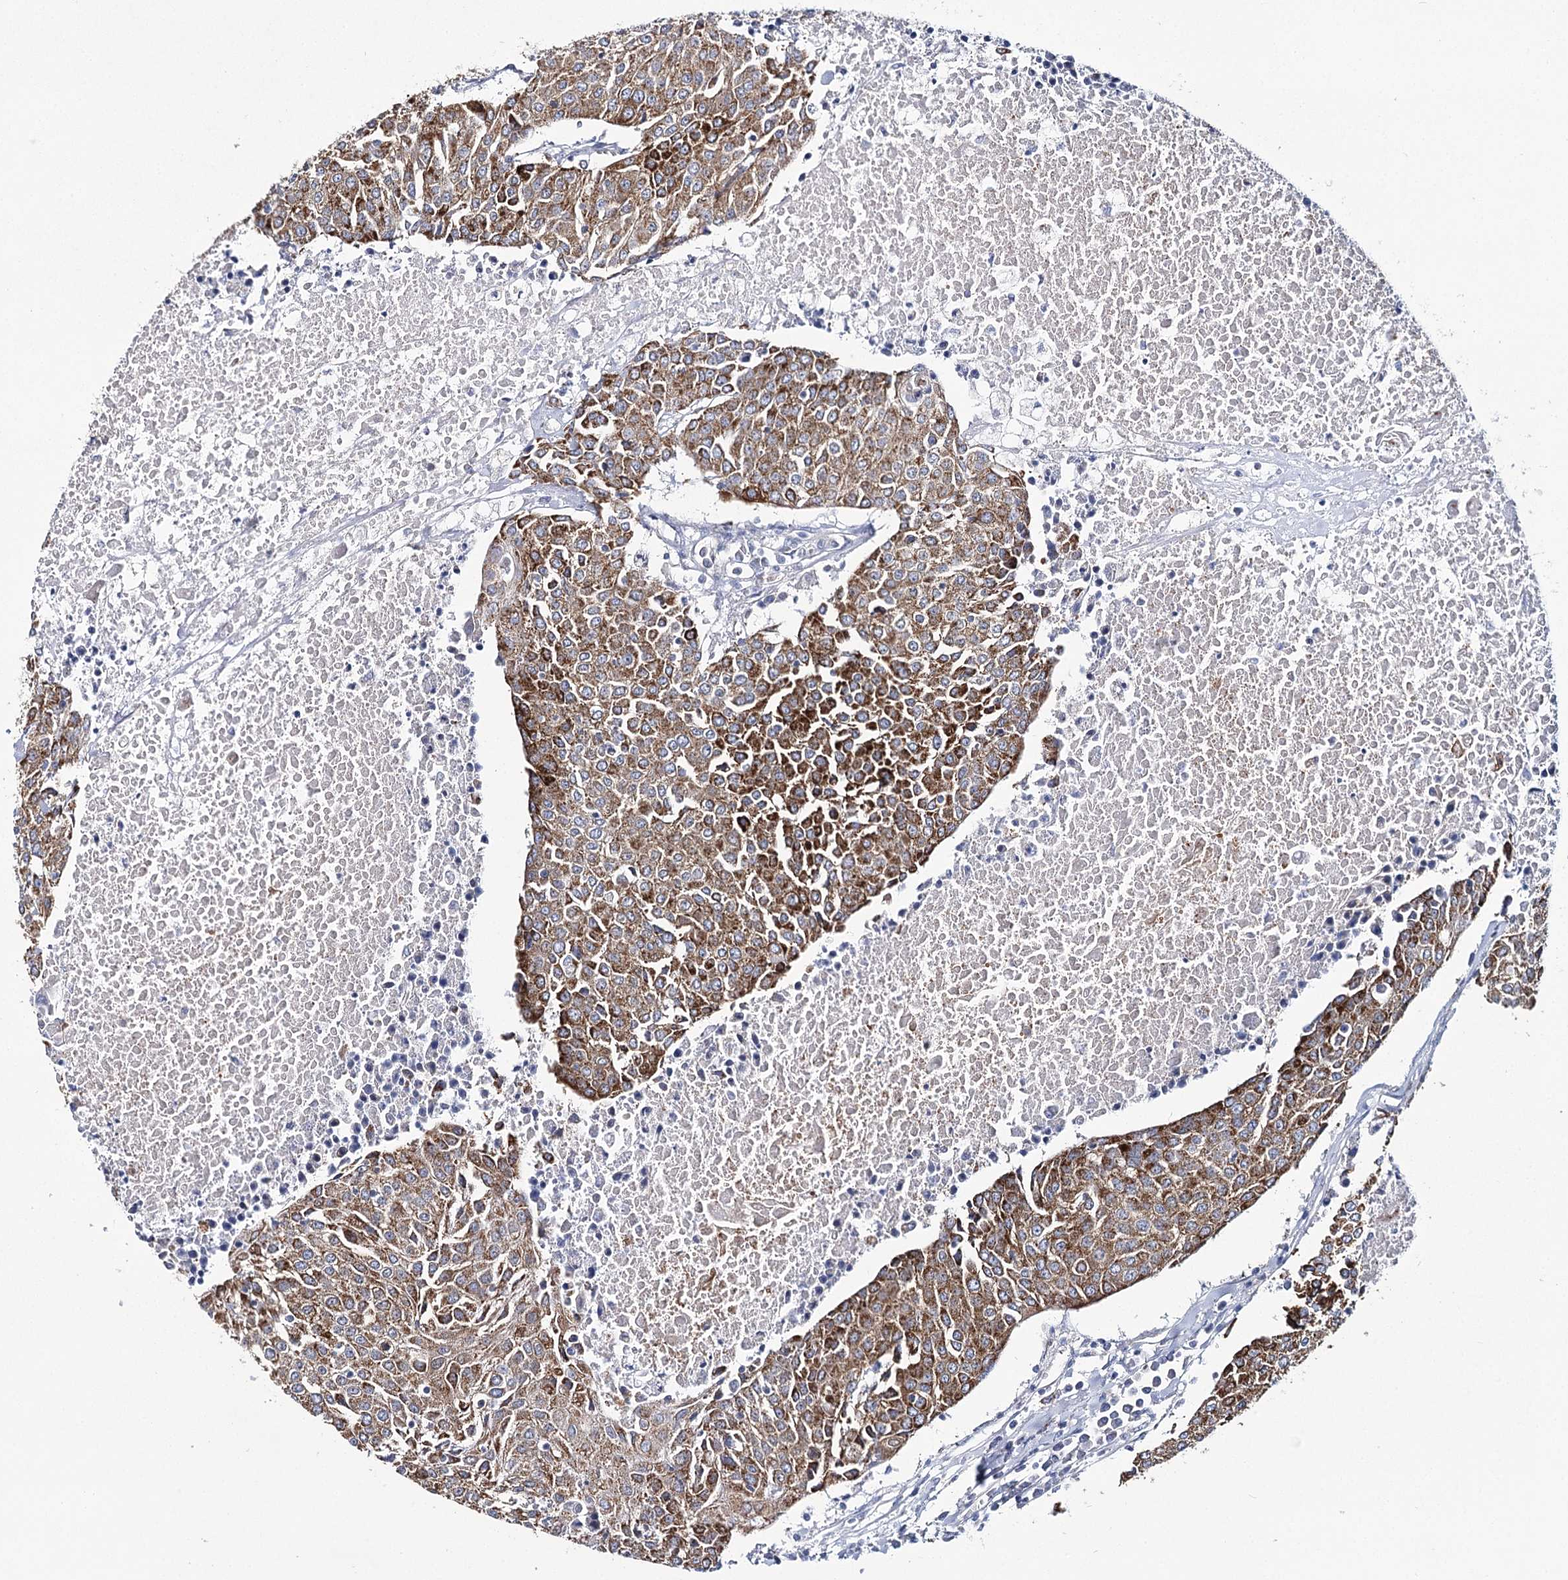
{"staining": {"intensity": "moderate", "quantity": ">75%", "location": "cytoplasmic/membranous"}, "tissue": "urothelial cancer", "cell_type": "Tumor cells", "image_type": "cancer", "snomed": [{"axis": "morphology", "description": "Urothelial carcinoma, High grade"}, {"axis": "topography", "description": "Urinary bladder"}], "caption": "The histopathology image shows staining of high-grade urothelial carcinoma, revealing moderate cytoplasmic/membranous protein positivity (brown color) within tumor cells. Using DAB (3,3'-diaminobenzidine) (brown) and hematoxylin (blue) stains, captured at high magnification using brightfield microscopy.", "gene": "THUMPD3", "patient": {"sex": "female", "age": 85}}